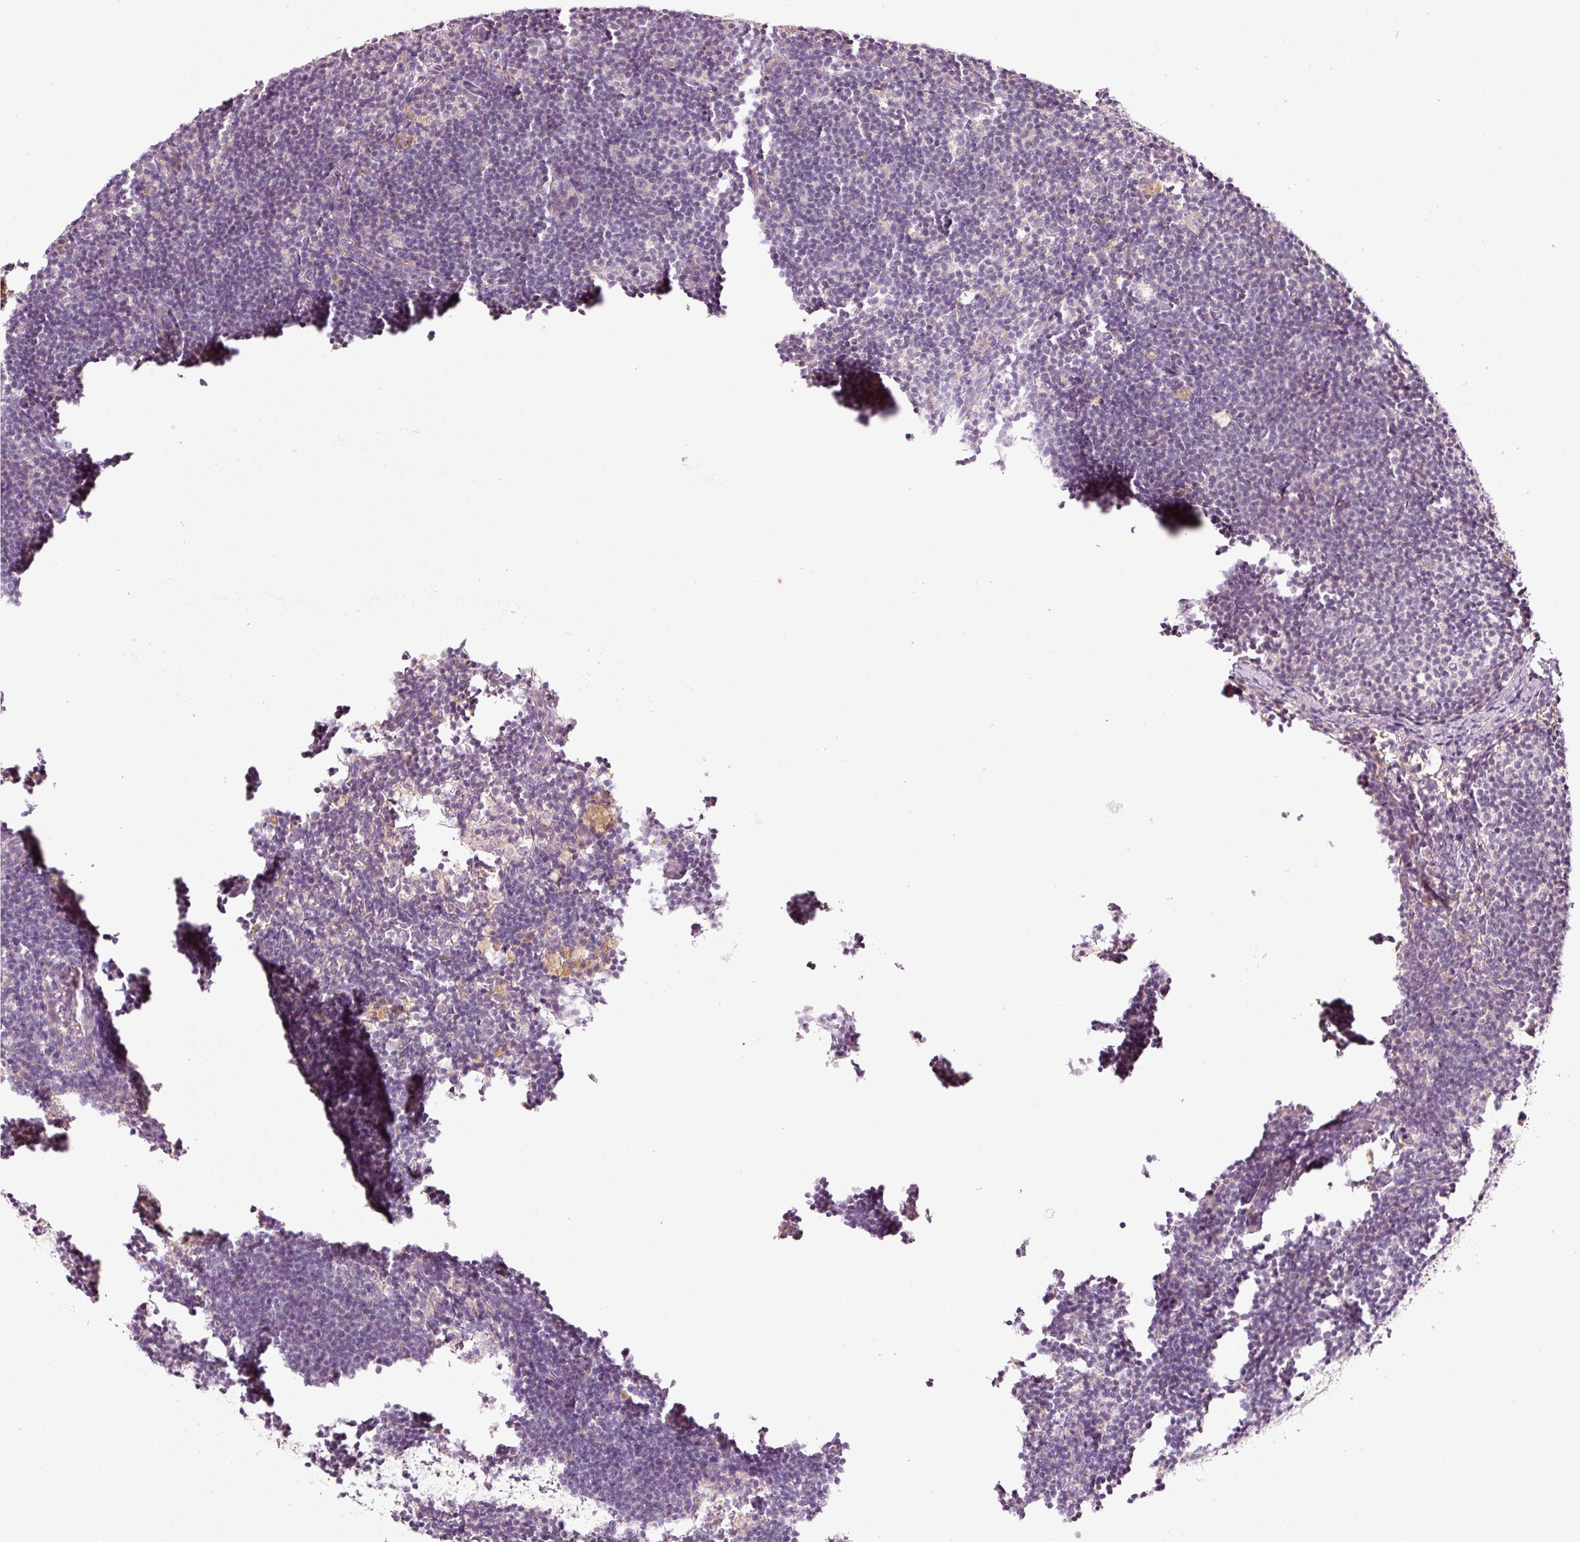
{"staining": {"intensity": "negative", "quantity": "none", "location": "none"}, "tissue": "lymph node", "cell_type": "Non-germinal center cells", "image_type": "normal", "snomed": [{"axis": "morphology", "description": "Normal tissue, NOS"}, {"axis": "topography", "description": "Lymph node"}], "caption": "This is a histopathology image of IHC staining of normal lymph node, which shows no positivity in non-germinal center cells. (DAB immunohistochemistry visualized using brightfield microscopy, high magnification).", "gene": "MAP10", "patient": {"sex": "male", "age": 49}}